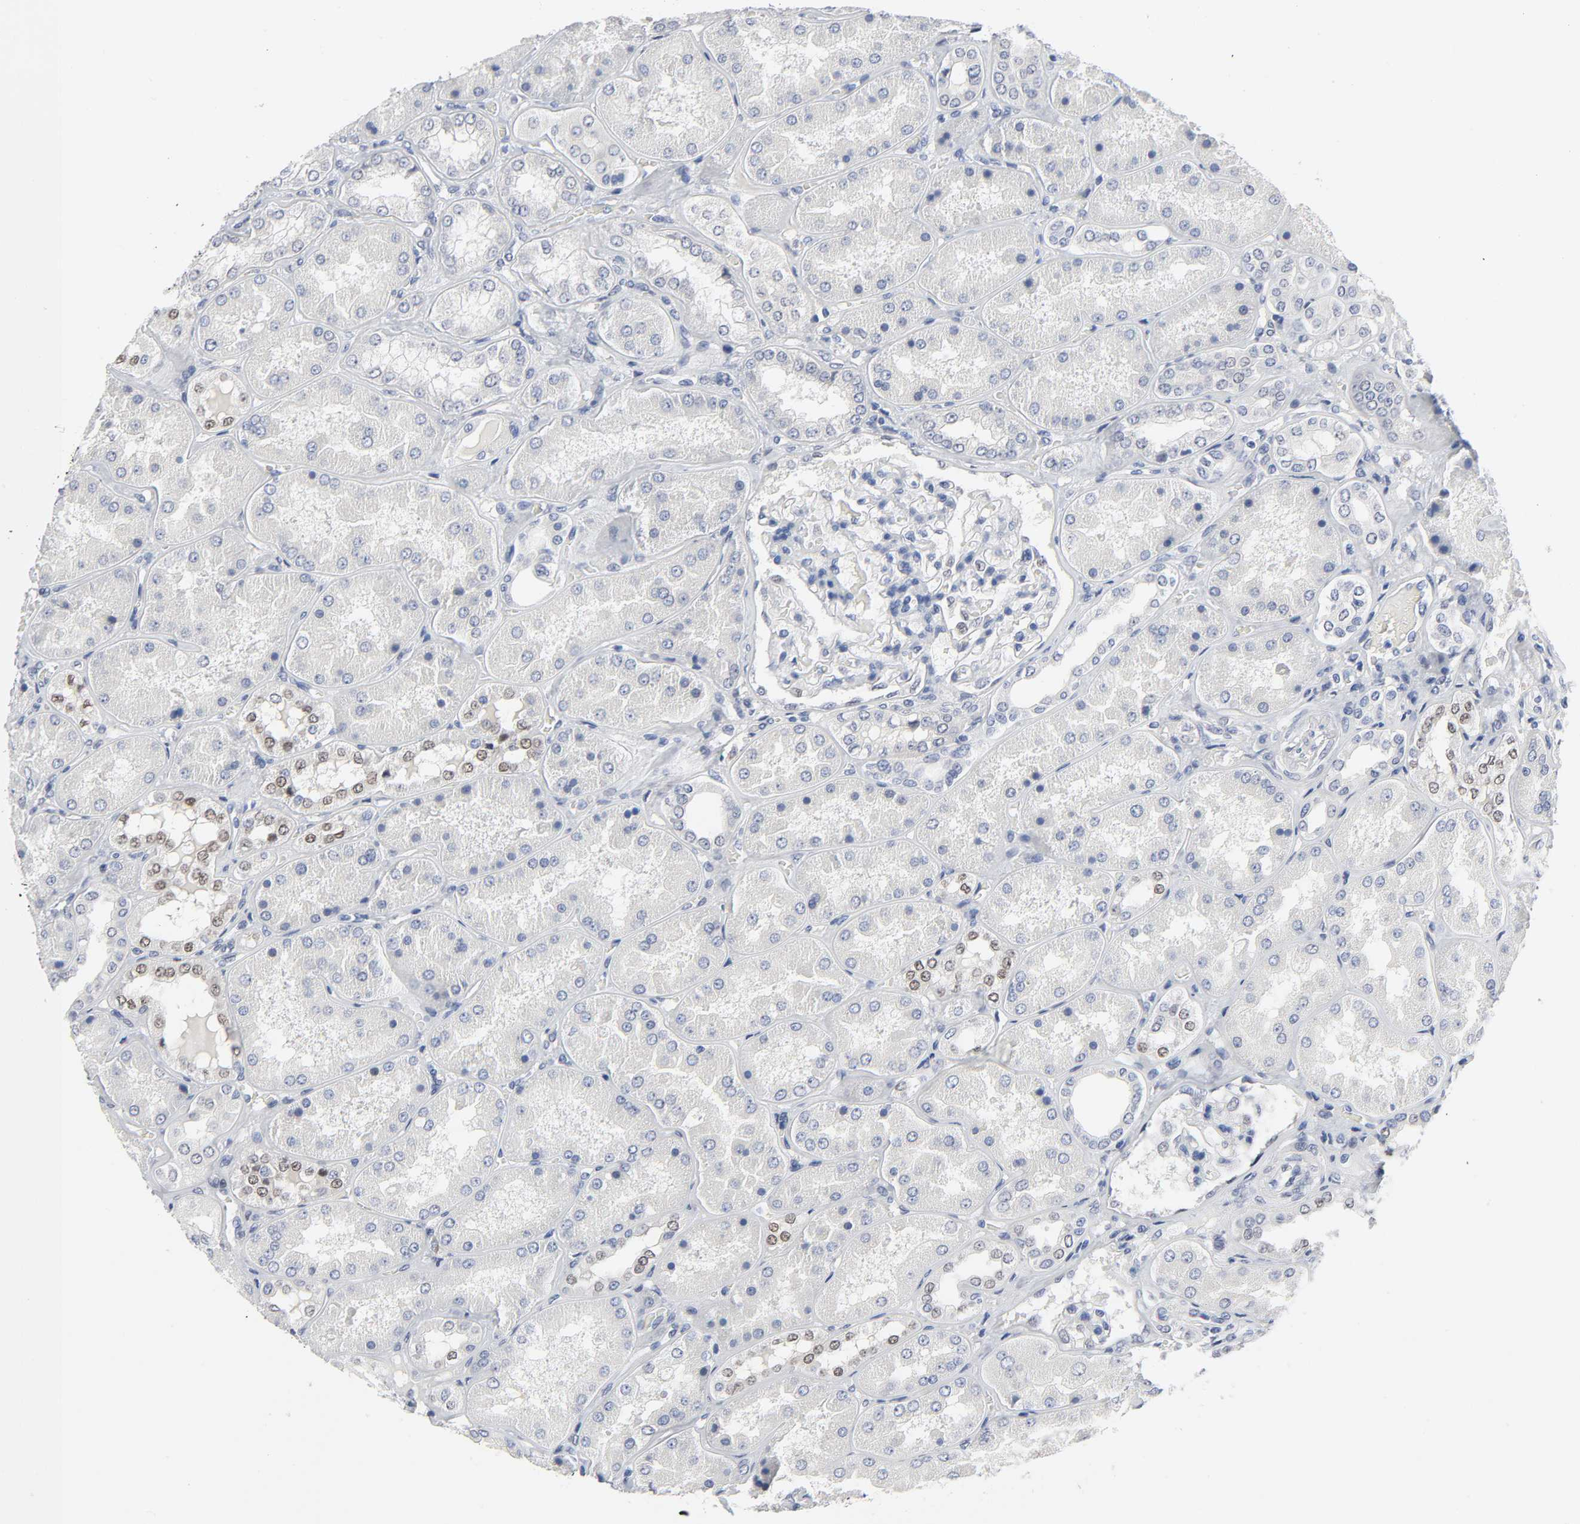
{"staining": {"intensity": "moderate", "quantity": "<25%", "location": "nuclear"}, "tissue": "kidney", "cell_type": "Cells in glomeruli", "image_type": "normal", "snomed": [{"axis": "morphology", "description": "Normal tissue, NOS"}, {"axis": "topography", "description": "Kidney"}], "caption": "Moderate nuclear protein expression is present in approximately <25% of cells in glomeruli in kidney.", "gene": "SALL2", "patient": {"sex": "female", "age": 56}}